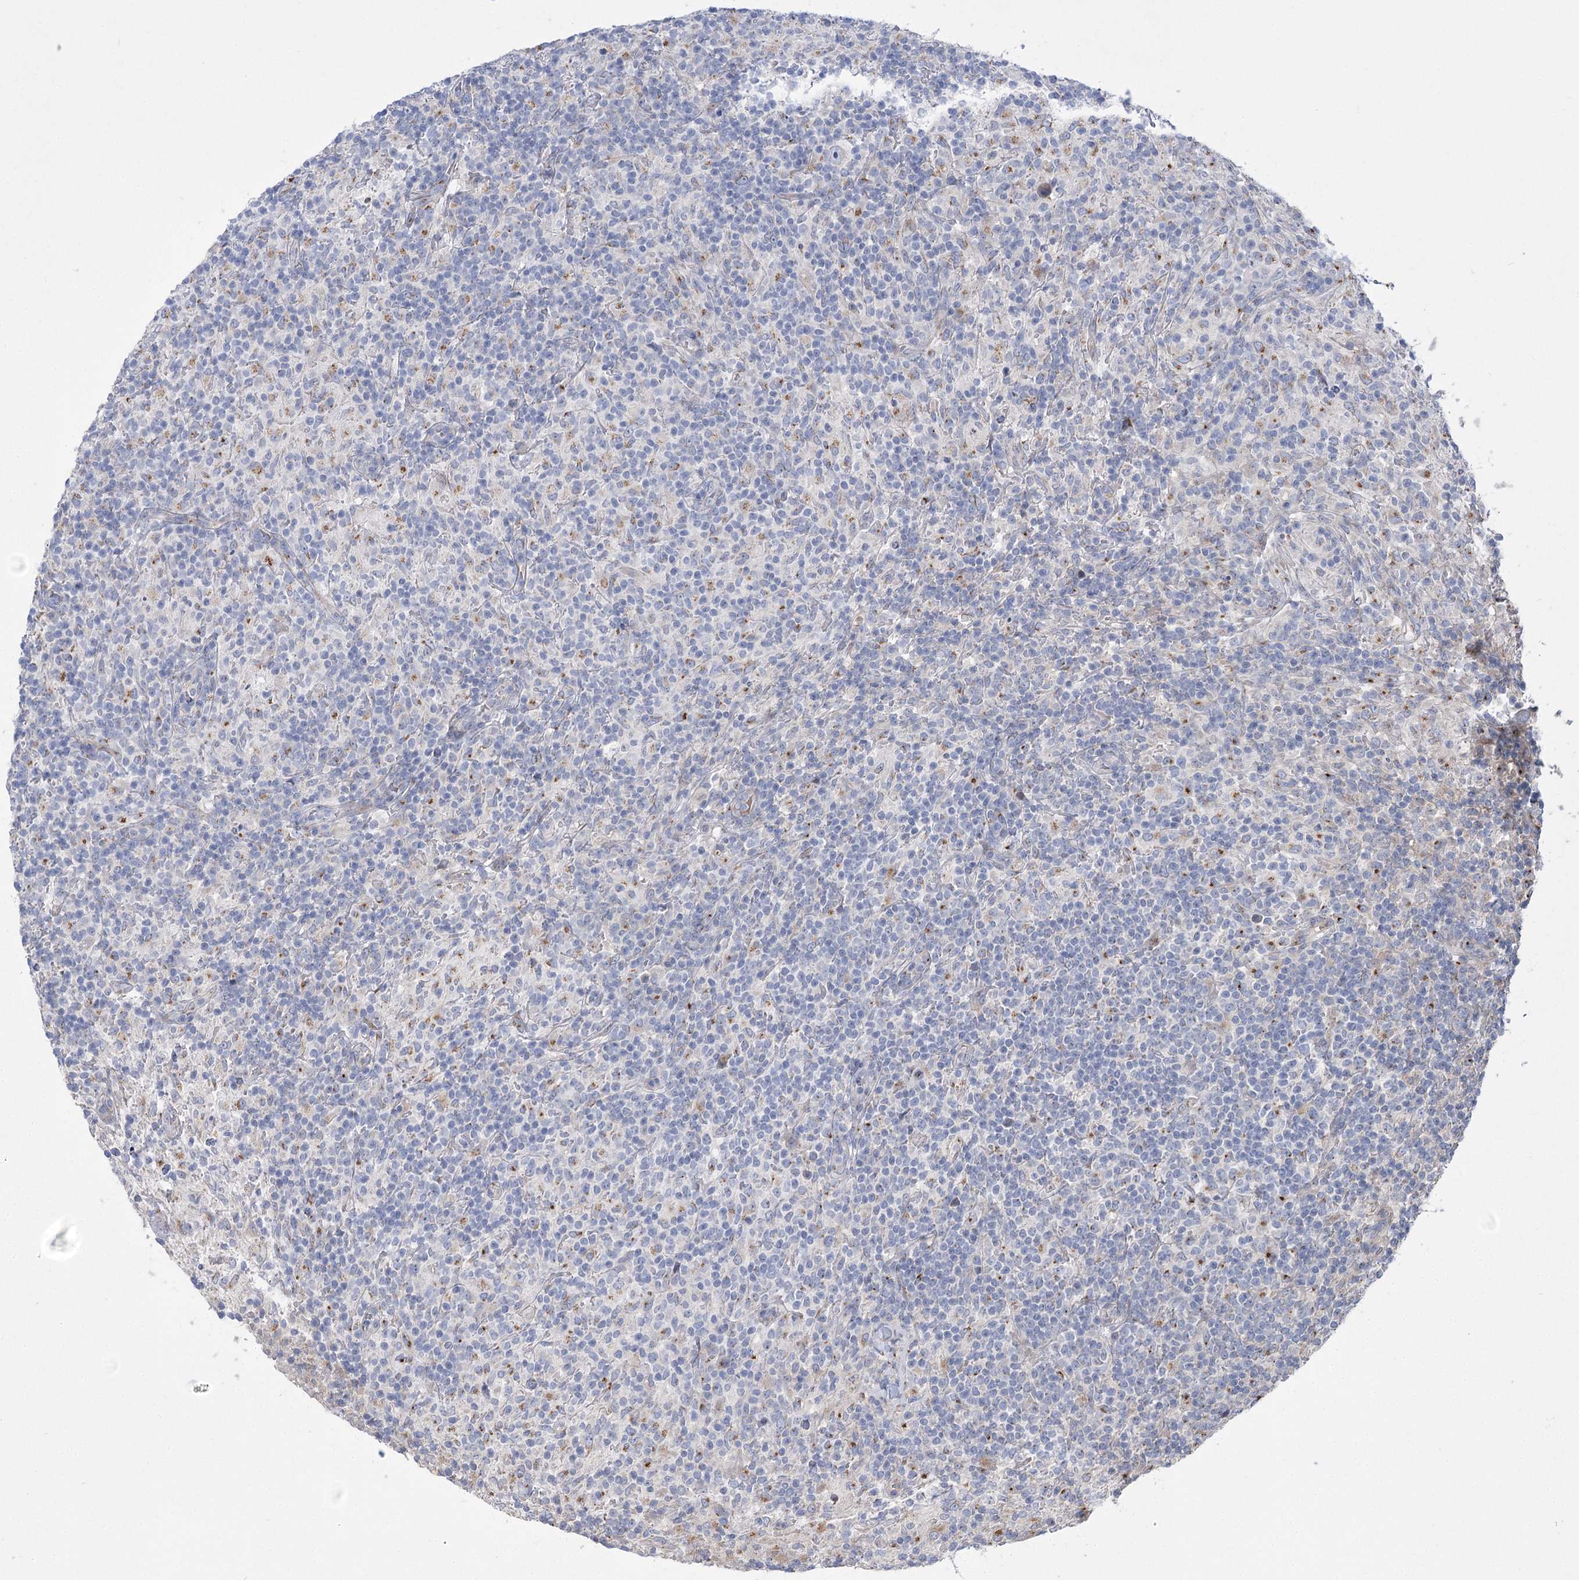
{"staining": {"intensity": "negative", "quantity": "none", "location": "none"}, "tissue": "lymphoma", "cell_type": "Tumor cells", "image_type": "cancer", "snomed": [{"axis": "morphology", "description": "Hodgkin's disease, NOS"}, {"axis": "topography", "description": "Lymph node"}], "caption": "DAB (3,3'-diaminobenzidine) immunohistochemical staining of Hodgkin's disease demonstrates no significant staining in tumor cells.", "gene": "NME7", "patient": {"sex": "male", "age": 70}}